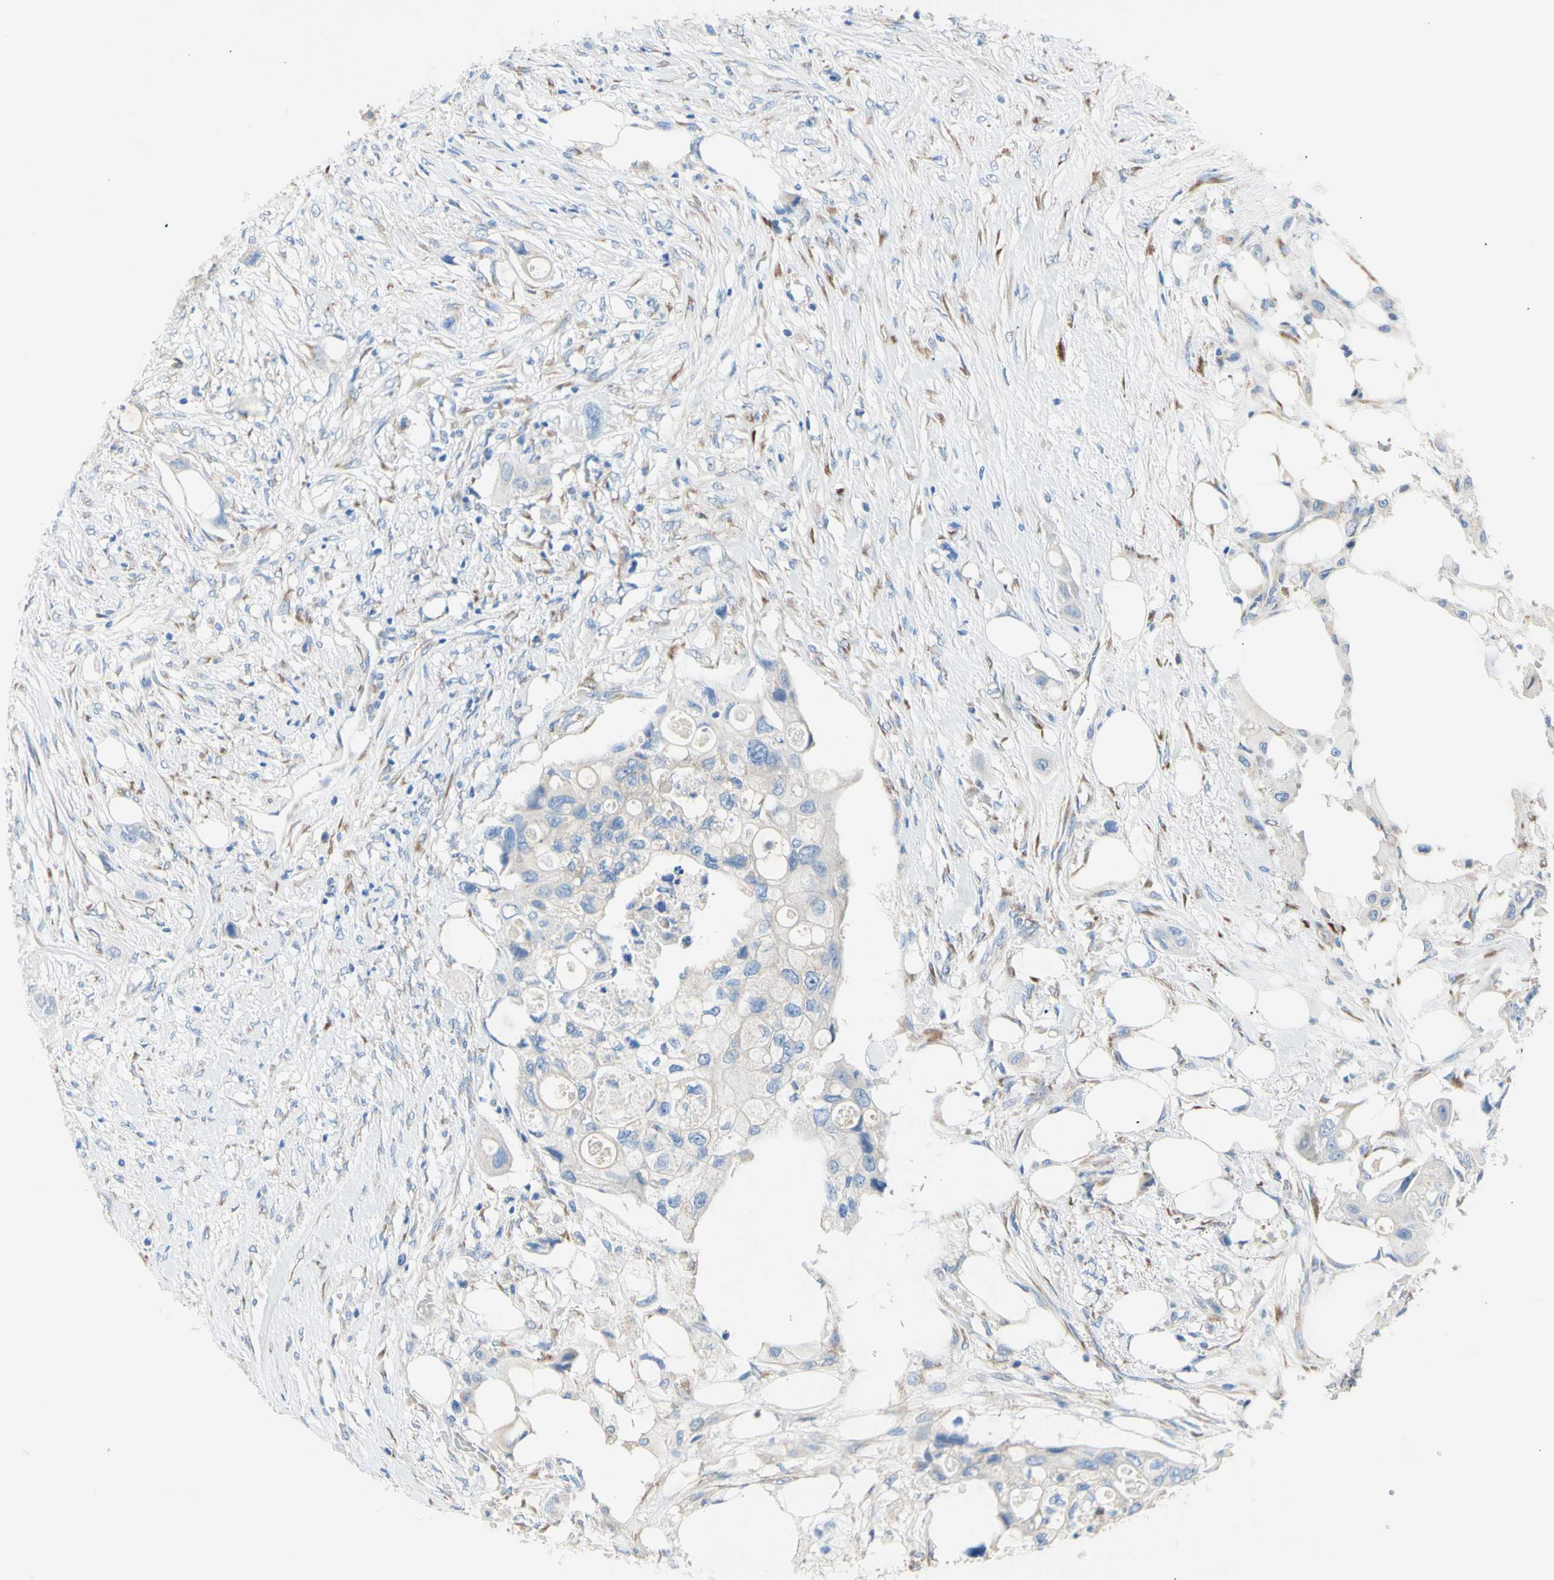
{"staining": {"intensity": "negative", "quantity": "none", "location": "none"}, "tissue": "colorectal cancer", "cell_type": "Tumor cells", "image_type": "cancer", "snomed": [{"axis": "morphology", "description": "Adenocarcinoma, NOS"}, {"axis": "topography", "description": "Colon"}], "caption": "There is no significant positivity in tumor cells of colorectal cancer (adenocarcinoma).", "gene": "TMIGD2", "patient": {"sex": "female", "age": 57}}